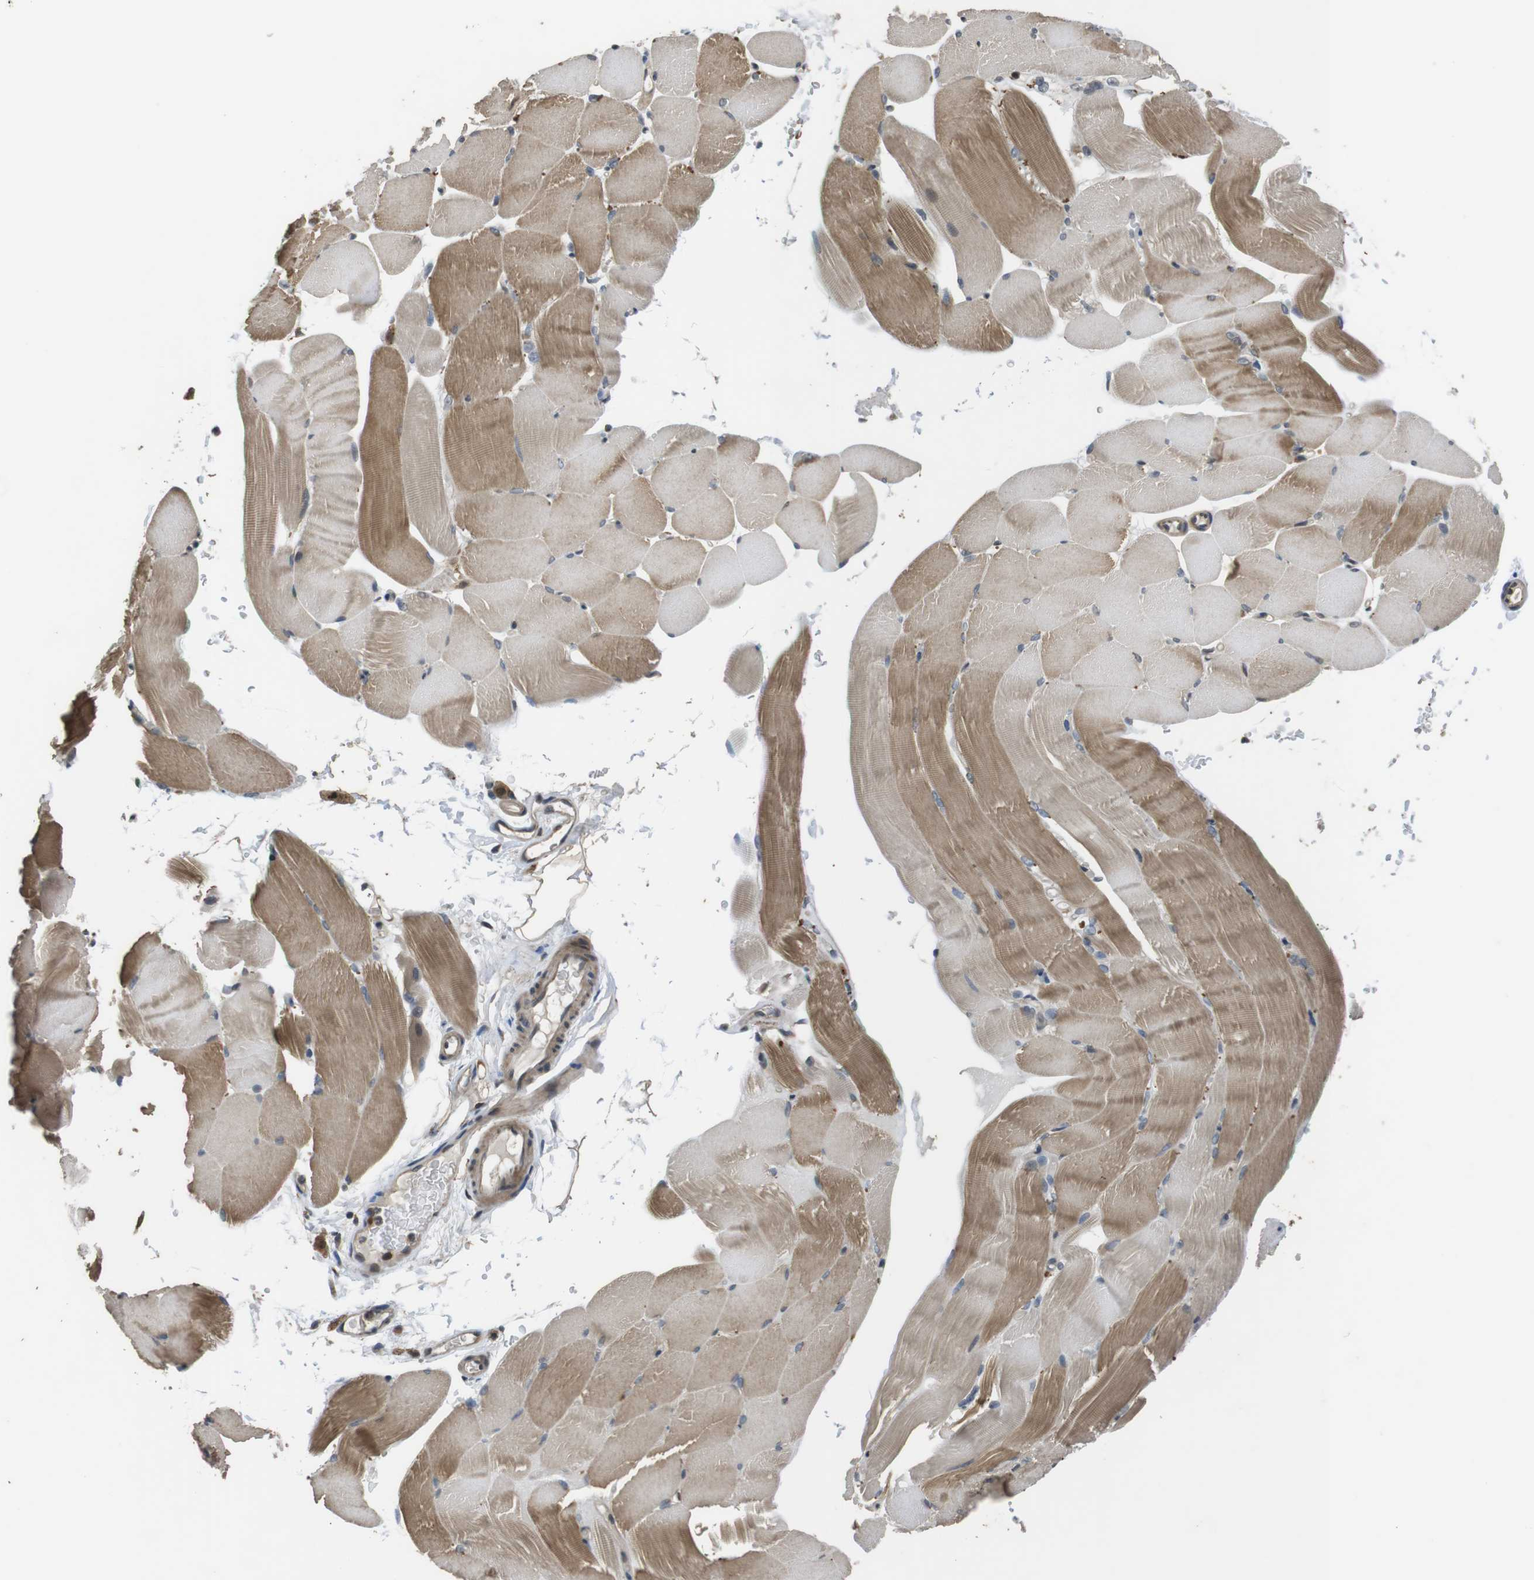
{"staining": {"intensity": "moderate", "quantity": "<25%", "location": "cytoplasmic/membranous"}, "tissue": "skeletal muscle", "cell_type": "Myocytes", "image_type": "normal", "snomed": [{"axis": "morphology", "description": "Normal tissue, NOS"}, {"axis": "topography", "description": "Skeletal muscle"}, {"axis": "topography", "description": "Parathyroid gland"}], "caption": "Skeletal muscle stained with DAB (3,3'-diaminobenzidine) IHC exhibits low levels of moderate cytoplasmic/membranous staining in approximately <25% of myocytes.", "gene": "FZD10", "patient": {"sex": "female", "age": 37}}